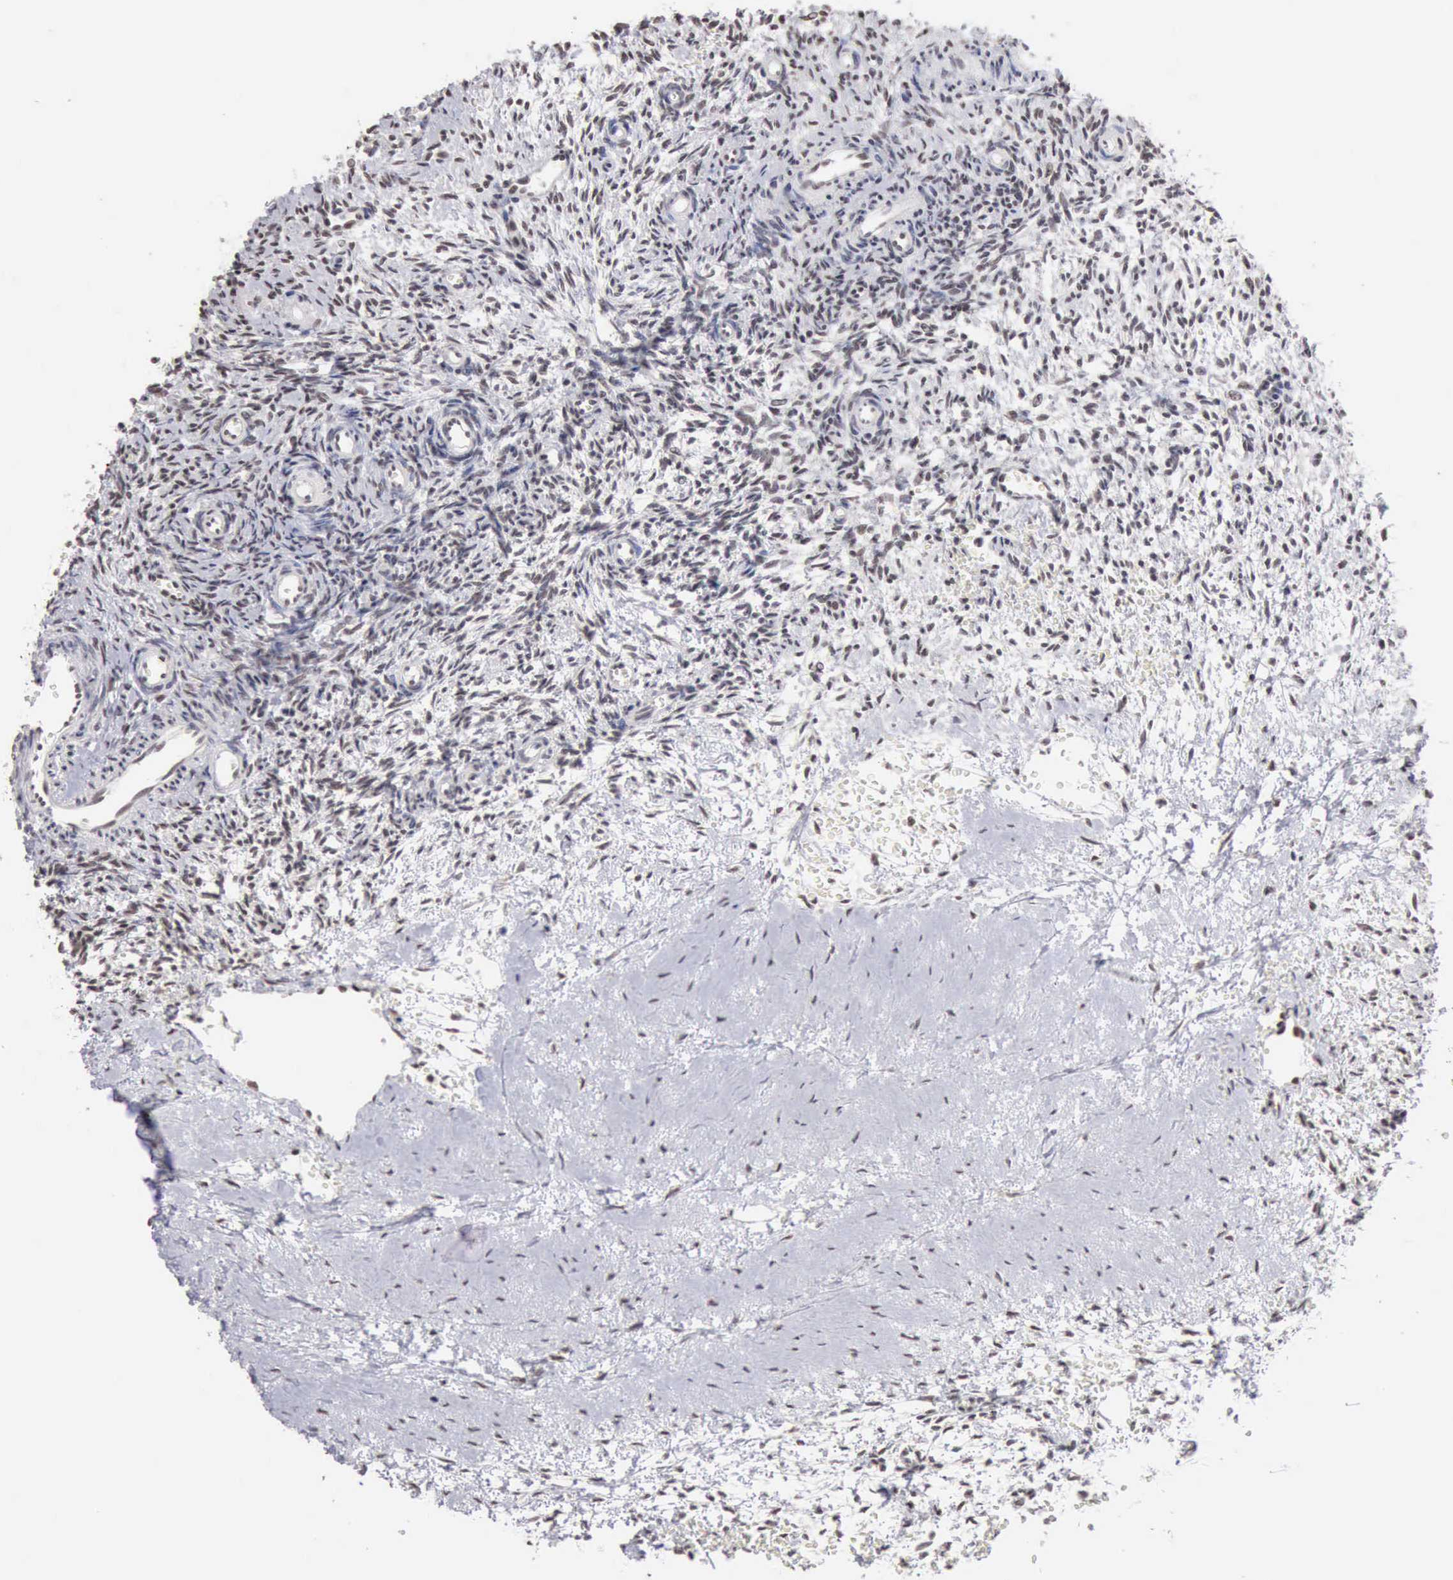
{"staining": {"intensity": "weak", "quantity": "<25%", "location": "nuclear"}, "tissue": "ovary", "cell_type": "Follicle cells", "image_type": "normal", "snomed": [{"axis": "morphology", "description": "Normal tissue, NOS"}, {"axis": "topography", "description": "Ovary"}], "caption": "Histopathology image shows no significant protein staining in follicle cells of benign ovary. (DAB (3,3'-diaminobenzidine) immunohistochemistry (IHC), high magnification).", "gene": "TAF1", "patient": {"sex": "female", "age": 39}}